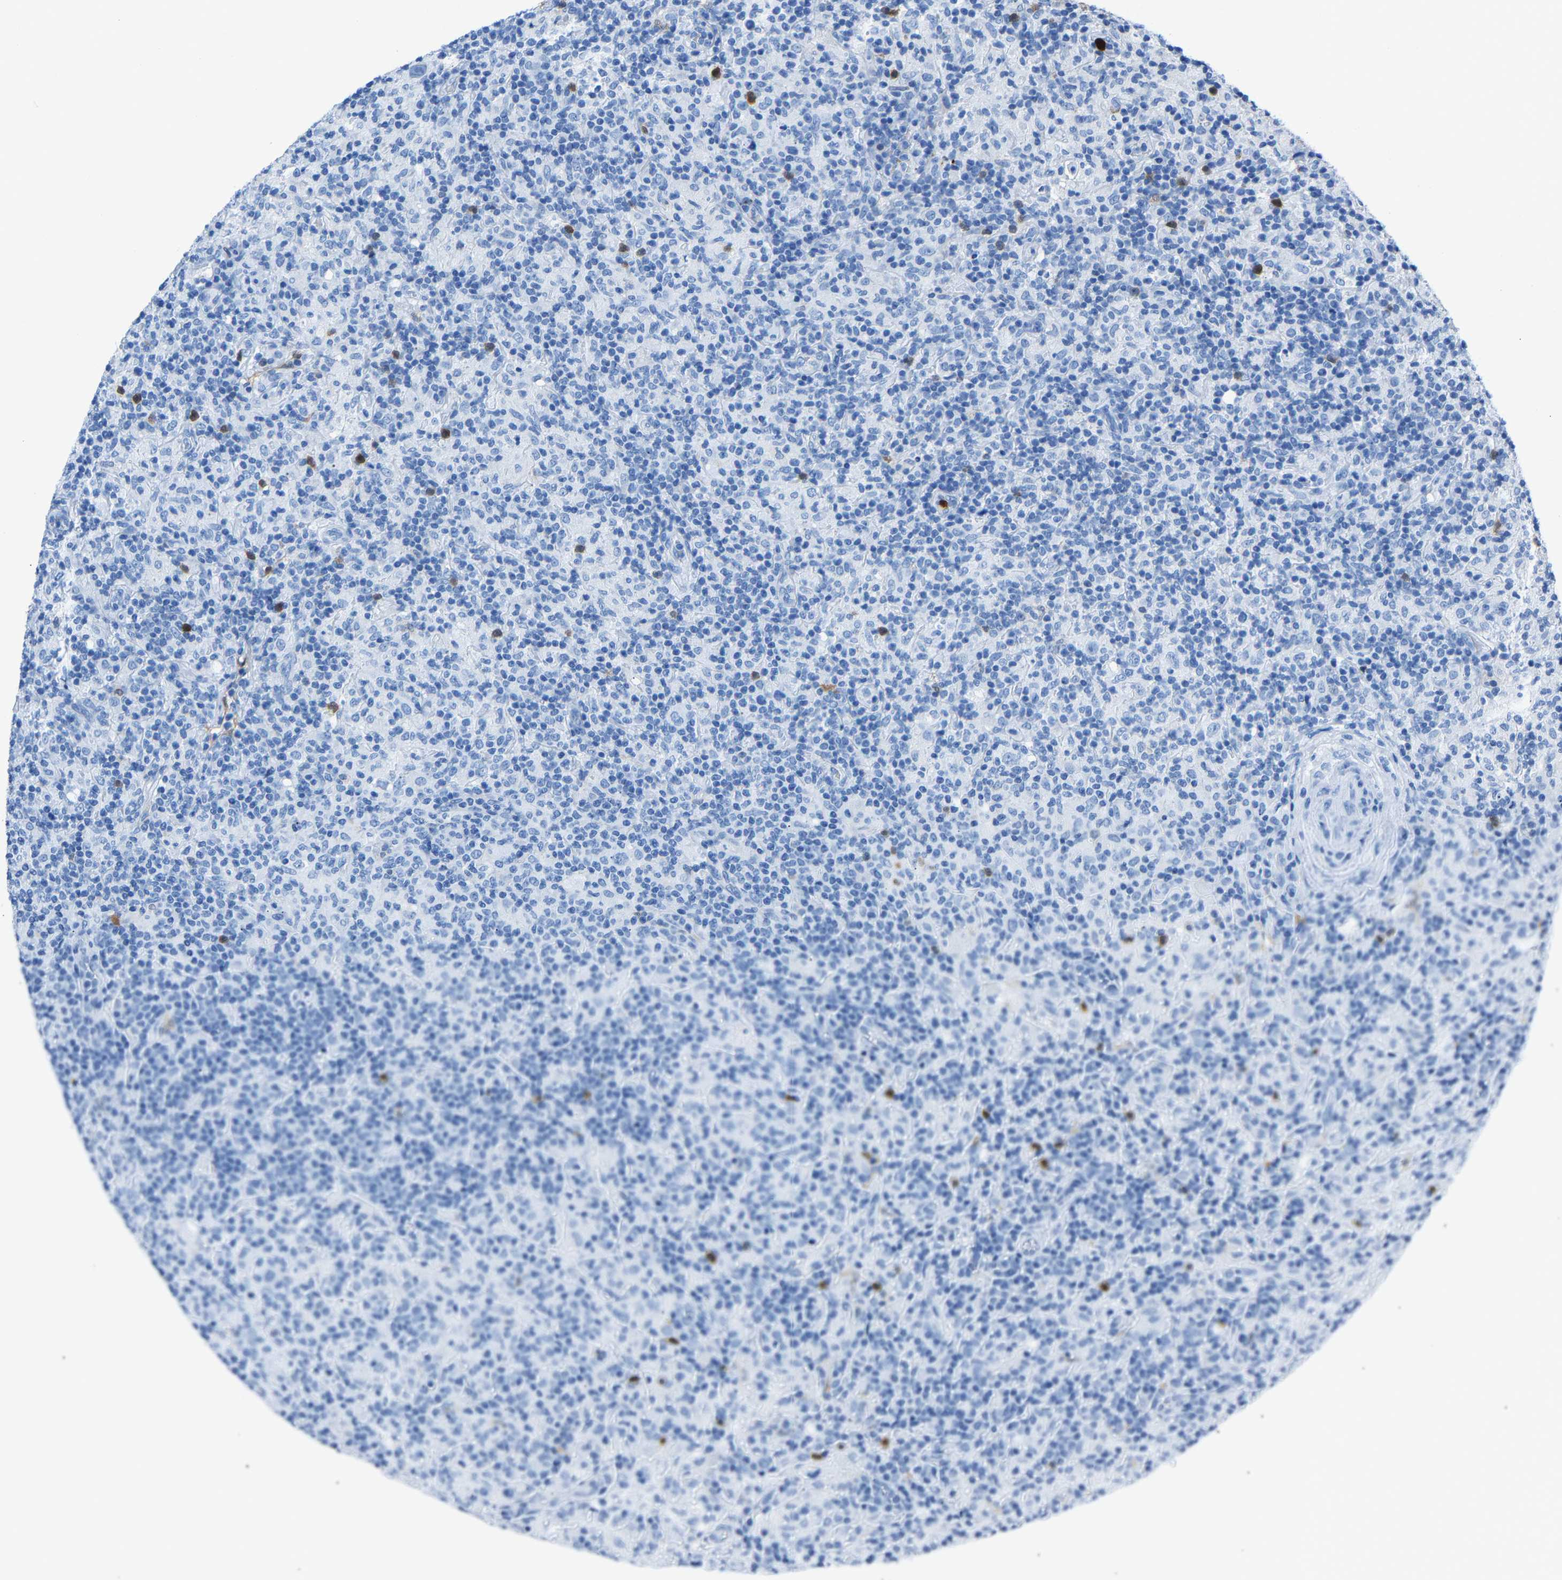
{"staining": {"intensity": "negative", "quantity": "none", "location": "none"}, "tissue": "lymphoma", "cell_type": "Tumor cells", "image_type": "cancer", "snomed": [{"axis": "morphology", "description": "Hodgkin's disease, NOS"}, {"axis": "topography", "description": "Lymph node"}], "caption": "Immunohistochemistry (IHC) of Hodgkin's disease exhibits no expression in tumor cells.", "gene": "S100P", "patient": {"sex": "male", "age": 70}}